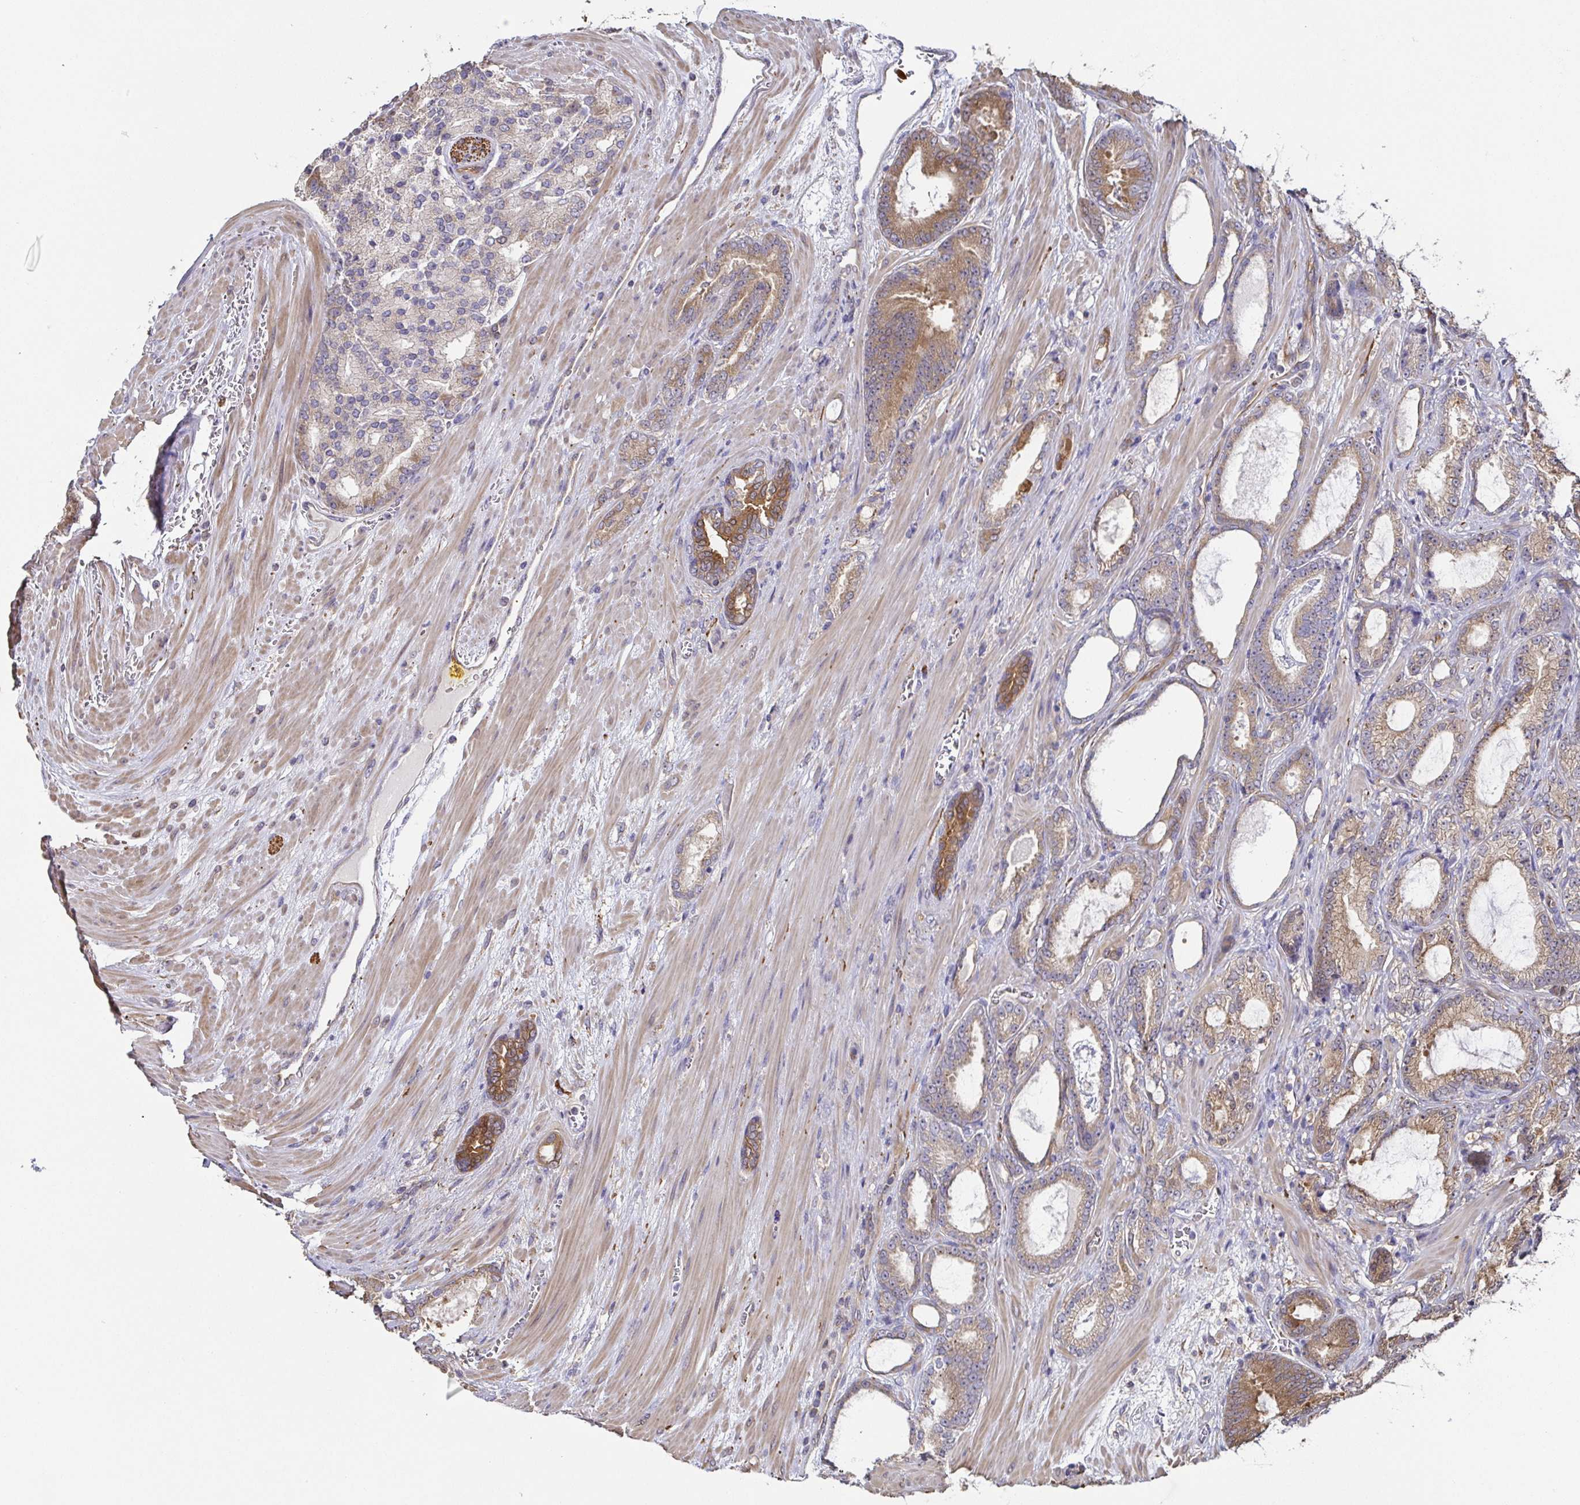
{"staining": {"intensity": "weak", "quantity": ">75%", "location": "cytoplasmic/membranous"}, "tissue": "prostate cancer", "cell_type": "Tumor cells", "image_type": "cancer", "snomed": [{"axis": "morphology", "description": "Adenocarcinoma, High grade"}, {"axis": "topography", "description": "Prostate"}], "caption": "A brown stain labels weak cytoplasmic/membranous expression of a protein in high-grade adenocarcinoma (prostate) tumor cells.", "gene": "EIF3D", "patient": {"sex": "male", "age": 64}}